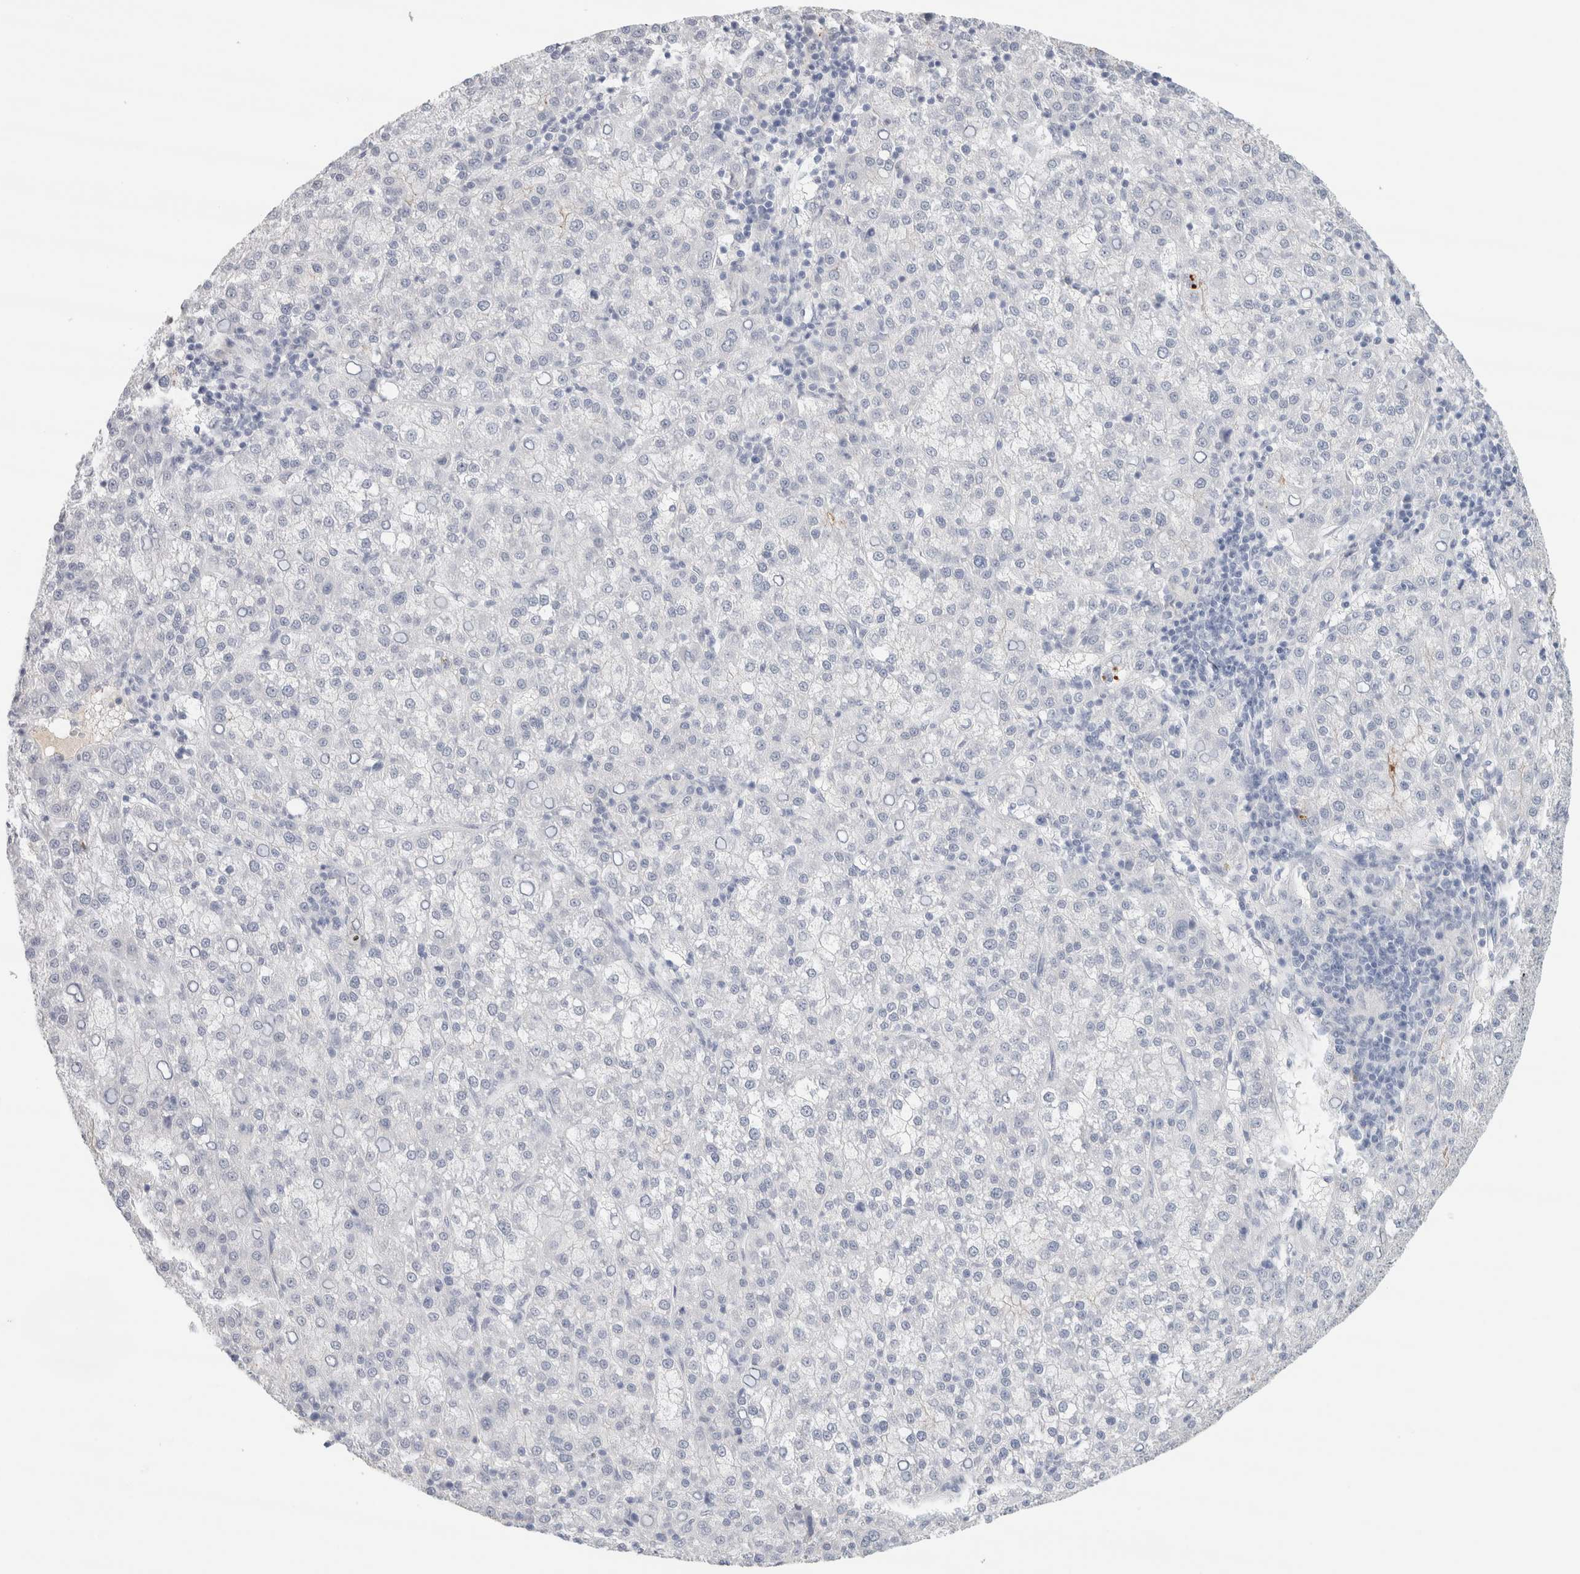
{"staining": {"intensity": "negative", "quantity": "none", "location": "none"}, "tissue": "liver cancer", "cell_type": "Tumor cells", "image_type": "cancer", "snomed": [{"axis": "morphology", "description": "Carcinoma, Hepatocellular, NOS"}, {"axis": "topography", "description": "Liver"}], "caption": "This is an IHC image of human liver cancer (hepatocellular carcinoma). There is no positivity in tumor cells.", "gene": "IL6", "patient": {"sex": "female", "age": 58}}